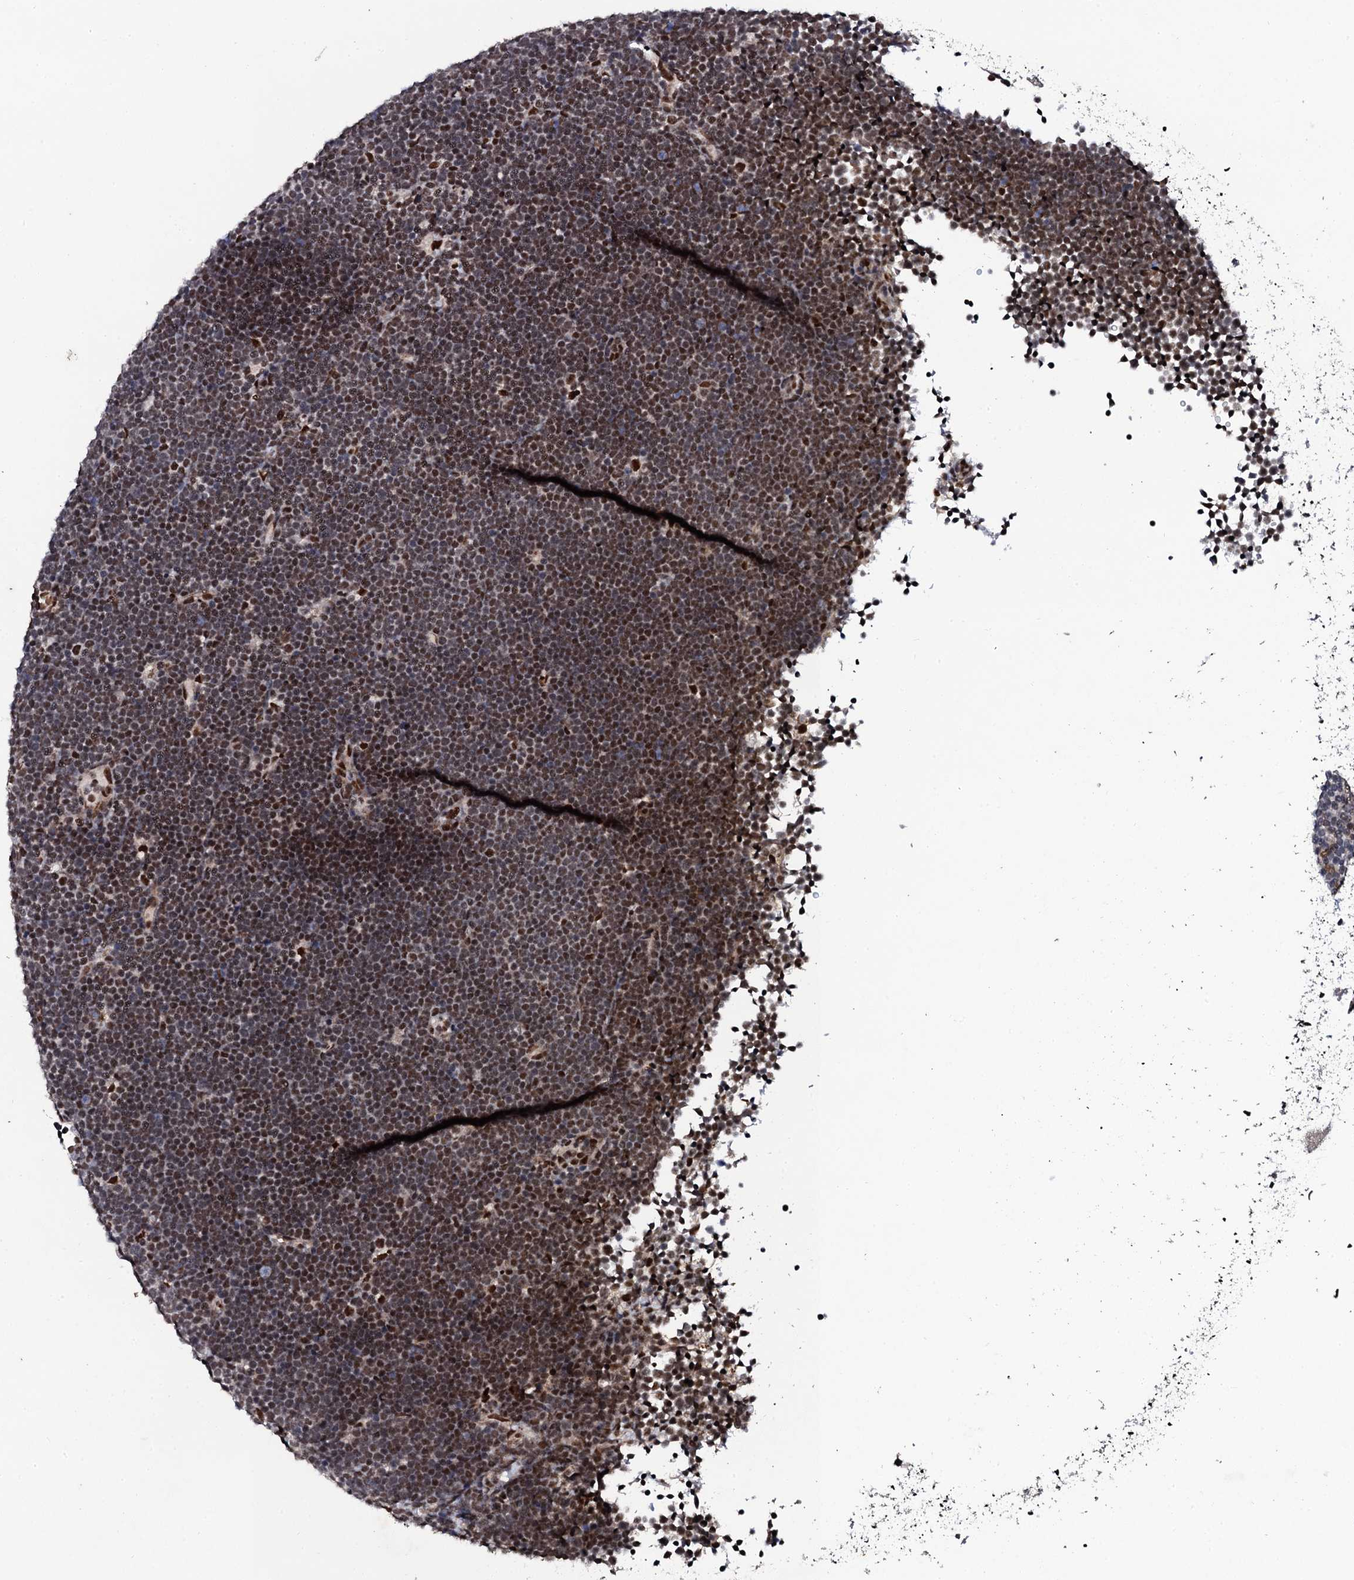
{"staining": {"intensity": "strong", "quantity": "25%-75%", "location": "nuclear"}, "tissue": "lymphoma", "cell_type": "Tumor cells", "image_type": "cancer", "snomed": [{"axis": "morphology", "description": "Malignant lymphoma, non-Hodgkin's type, High grade"}, {"axis": "topography", "description": "Lymph node"}], "caption": "Lymphoma was stained to show a protein in brown. There is high levels of strong nuclear expression in approximately 25%-75% of tumor cells. The staining was performed using DAB (3,3'-diaminobenzidine) to visualize the protein expression in brown, while the nuclei were stained in blue with hematoxylin (Magnification: 20x).", "gene": "CSTF3", "patient": {"sex": "male", "age": 13}}